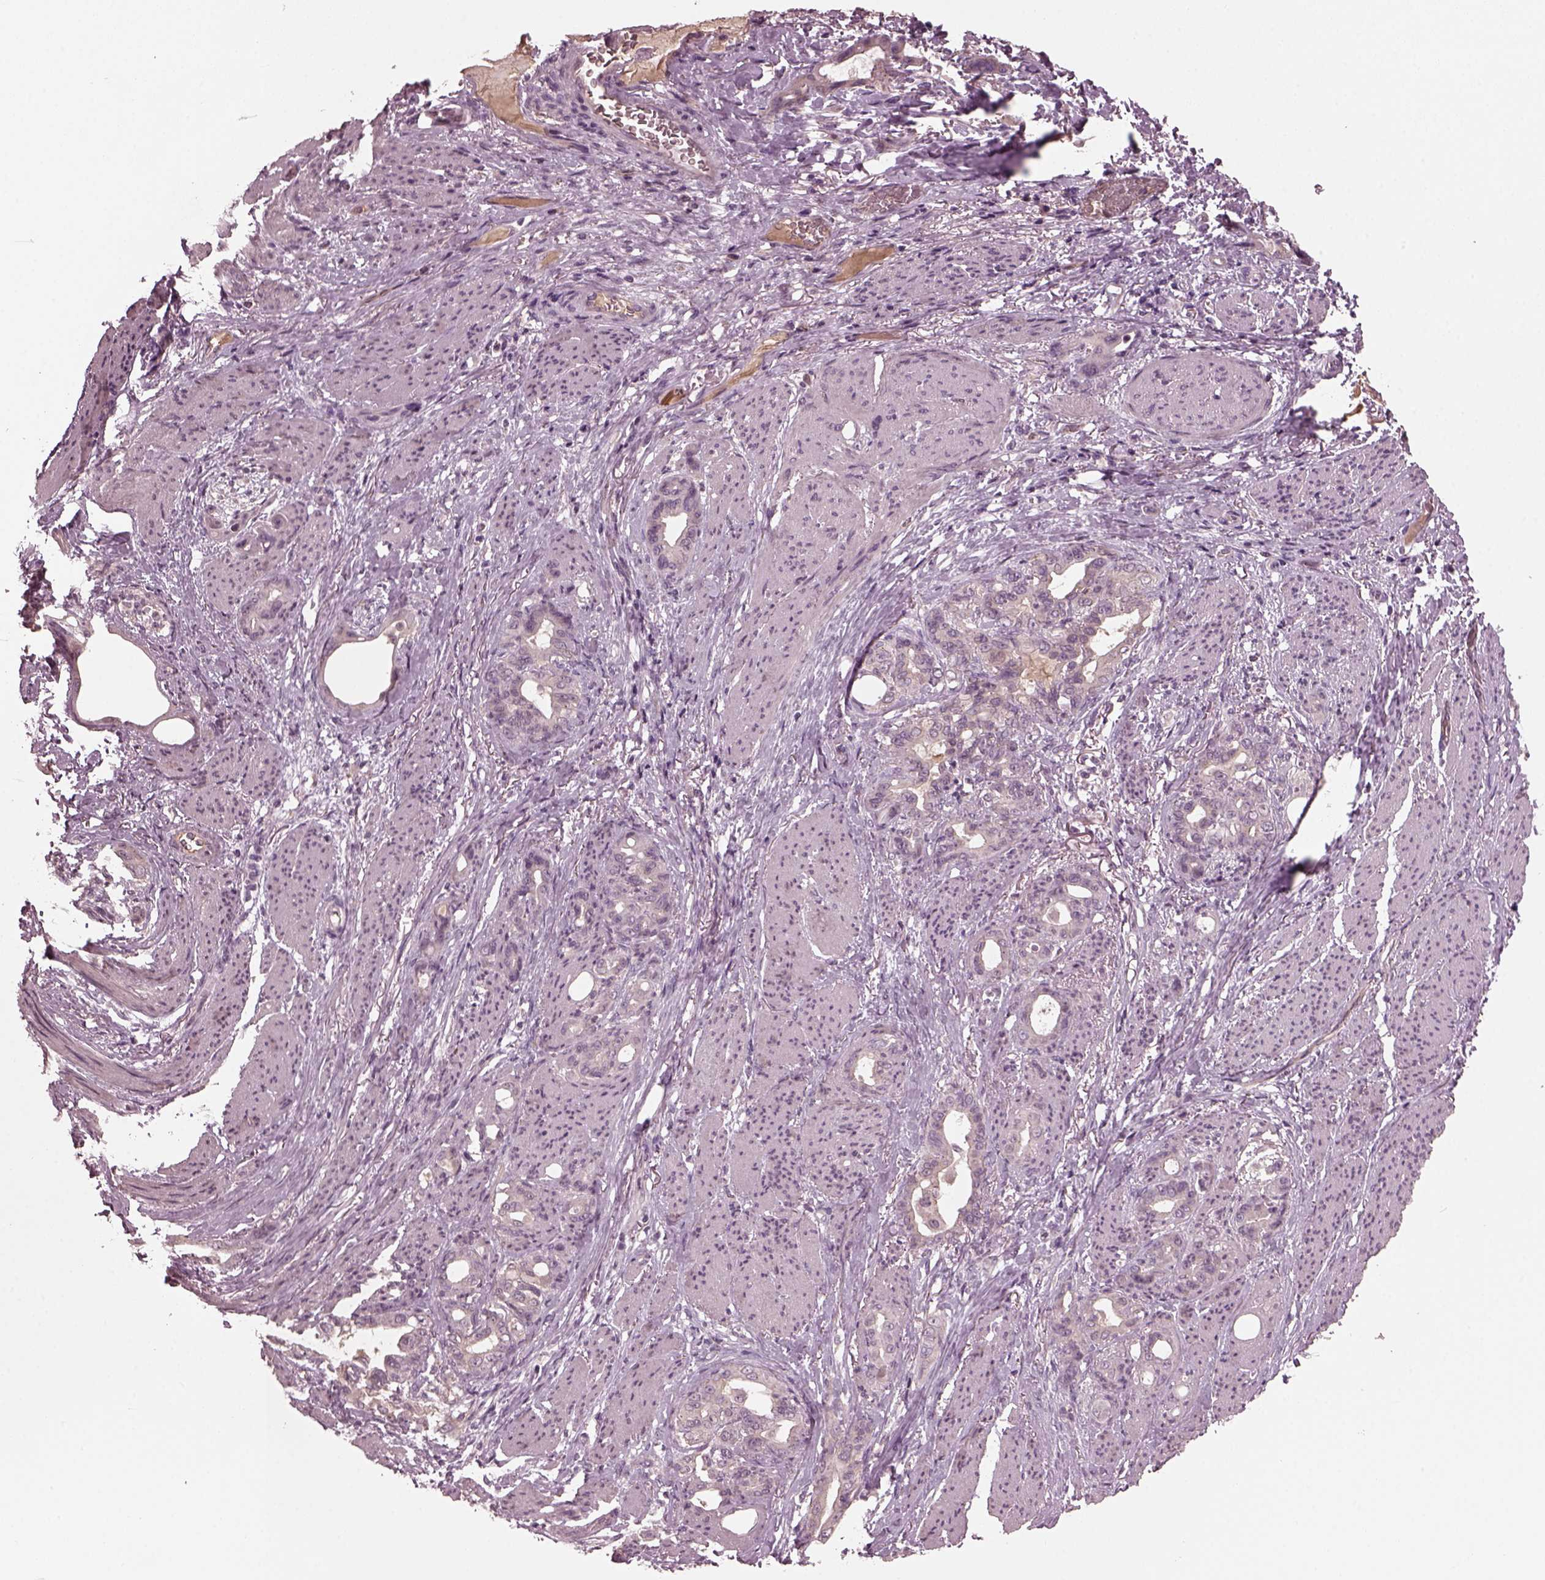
{"staining": {"intensity": "negative", "quantity": "none", "location": "none"}, "tissue": "stomach cancer", "cell_type": "Tumor cells", "image_type": "cancer", "snomed": [{"axis": "morphology", "description": "Normal tissue, NOS"}, {"axis": "morphology", "description": "Adenocarcinoma, NOS"}, {"axis": "topography", "description": "Esophagus"}, {"axis": "topography", "description": "Stomach, upper"}], "caption": "This is a photomicrograph of IHC staining of stomach cancer, which shows no expression in tumor cells.", "gene": "PORCN", "patient": {"sex": "male", "age": 62}}